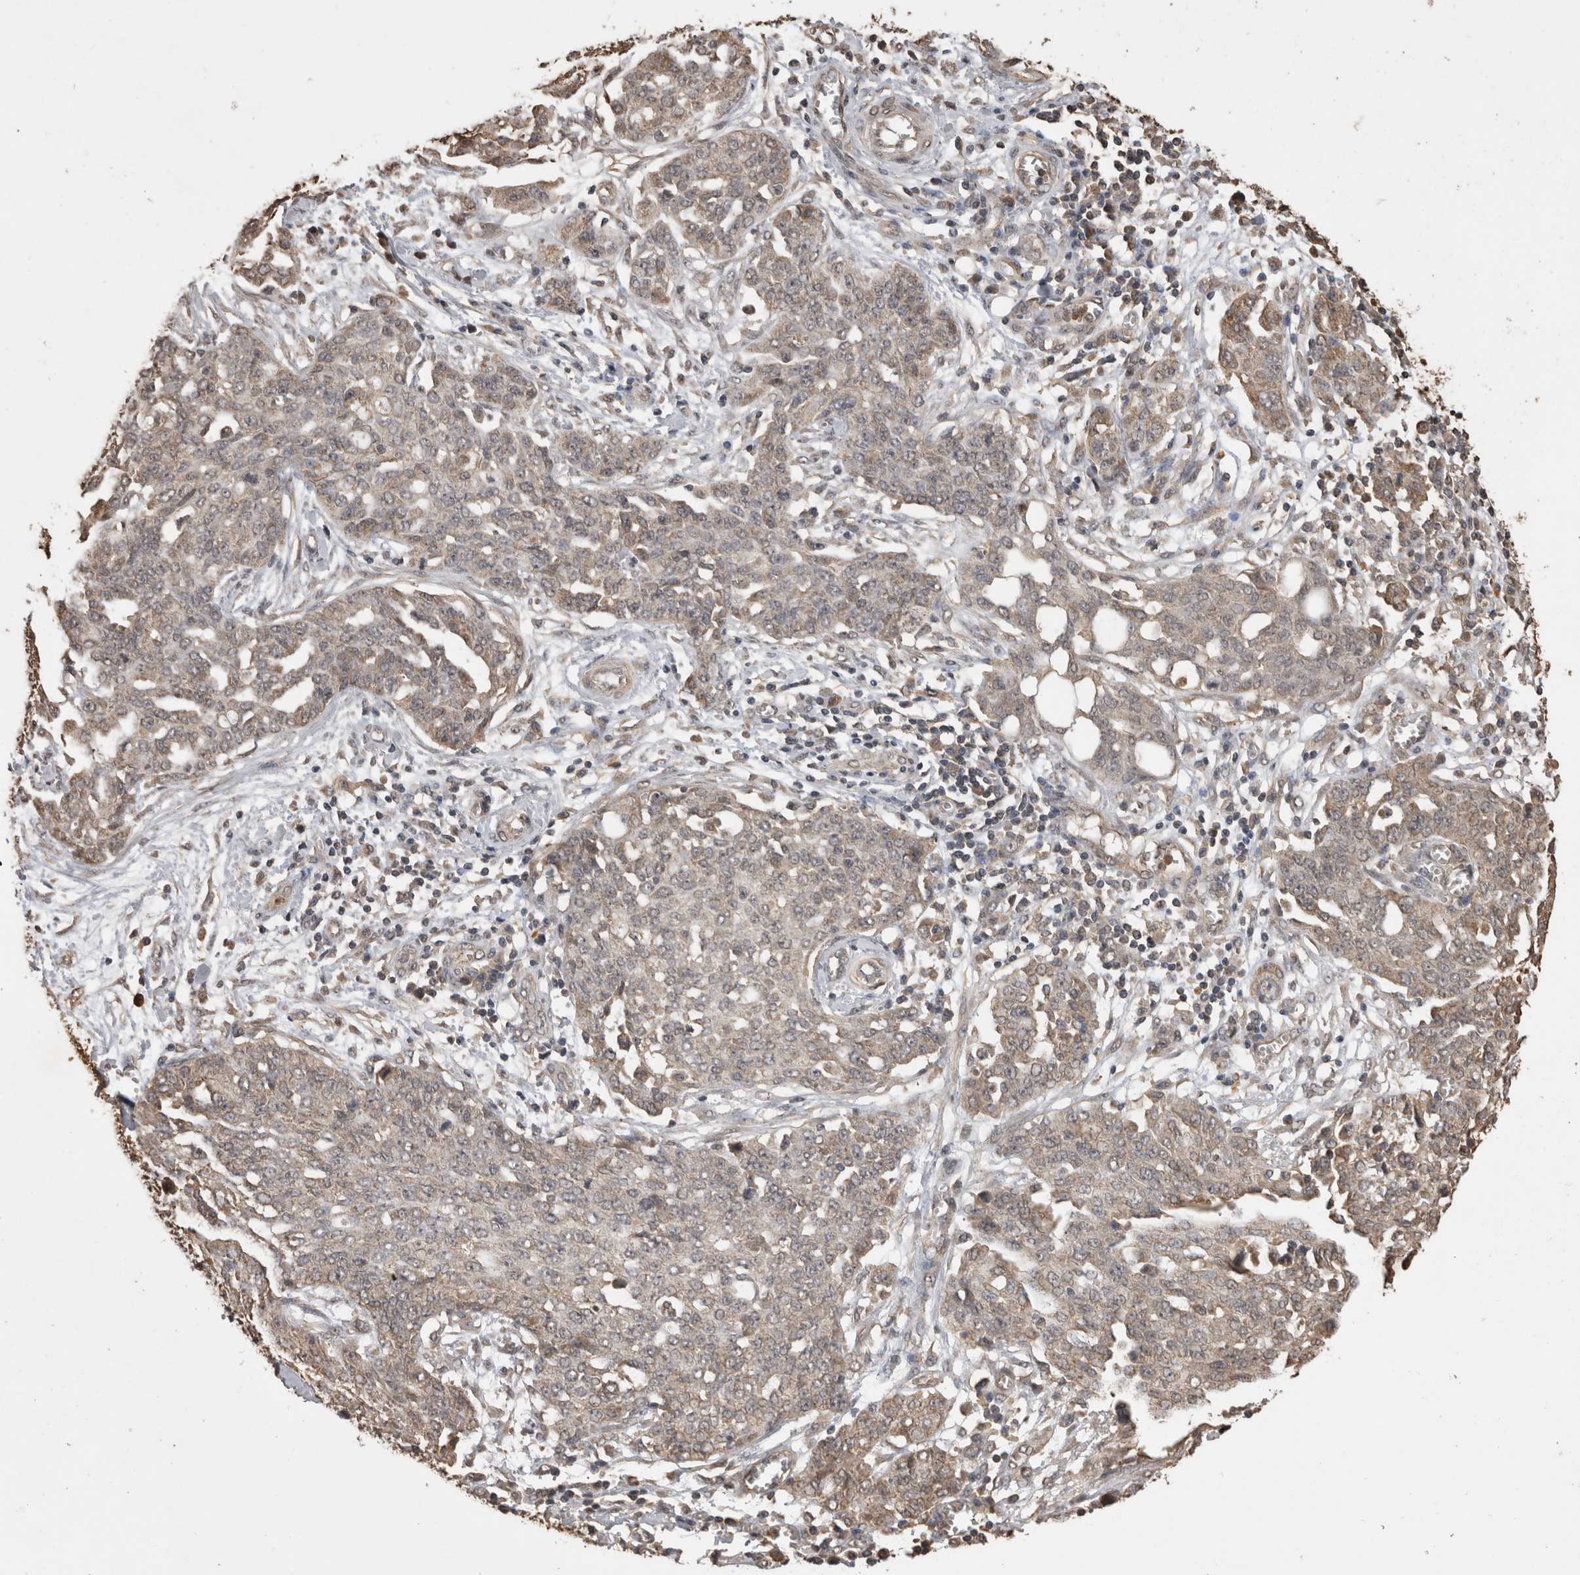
{"staining": {"intensity": "weak", "quantity": ">75%", "location": "cytoplasmic/membranous"}, "tissue": "ovarian cancer", "cell_type": "Tumor cells", "image_type": "cancer", "snomed": [{"axis": "morphology", "description": "Cystadenocarcinoma, serous, NOS"}, {"axis": "topography", "description": "Soft tissue"}, {"axis": "topography", "description": "Ovary"}], "caption": "A low amount of weak cytoplasmic/membranous positivity is present in about >75% of tumor cells in serous cystadenocarcinoma (ovarian) tissue. Using DAB (3,3'-diaminobenzidine) (brown) and hematoxylin (blue) stains, captured at high magnification using brightfield microscopy.", "gene": "SOCS5", "patient": {"sex": "female", "age": 57}}